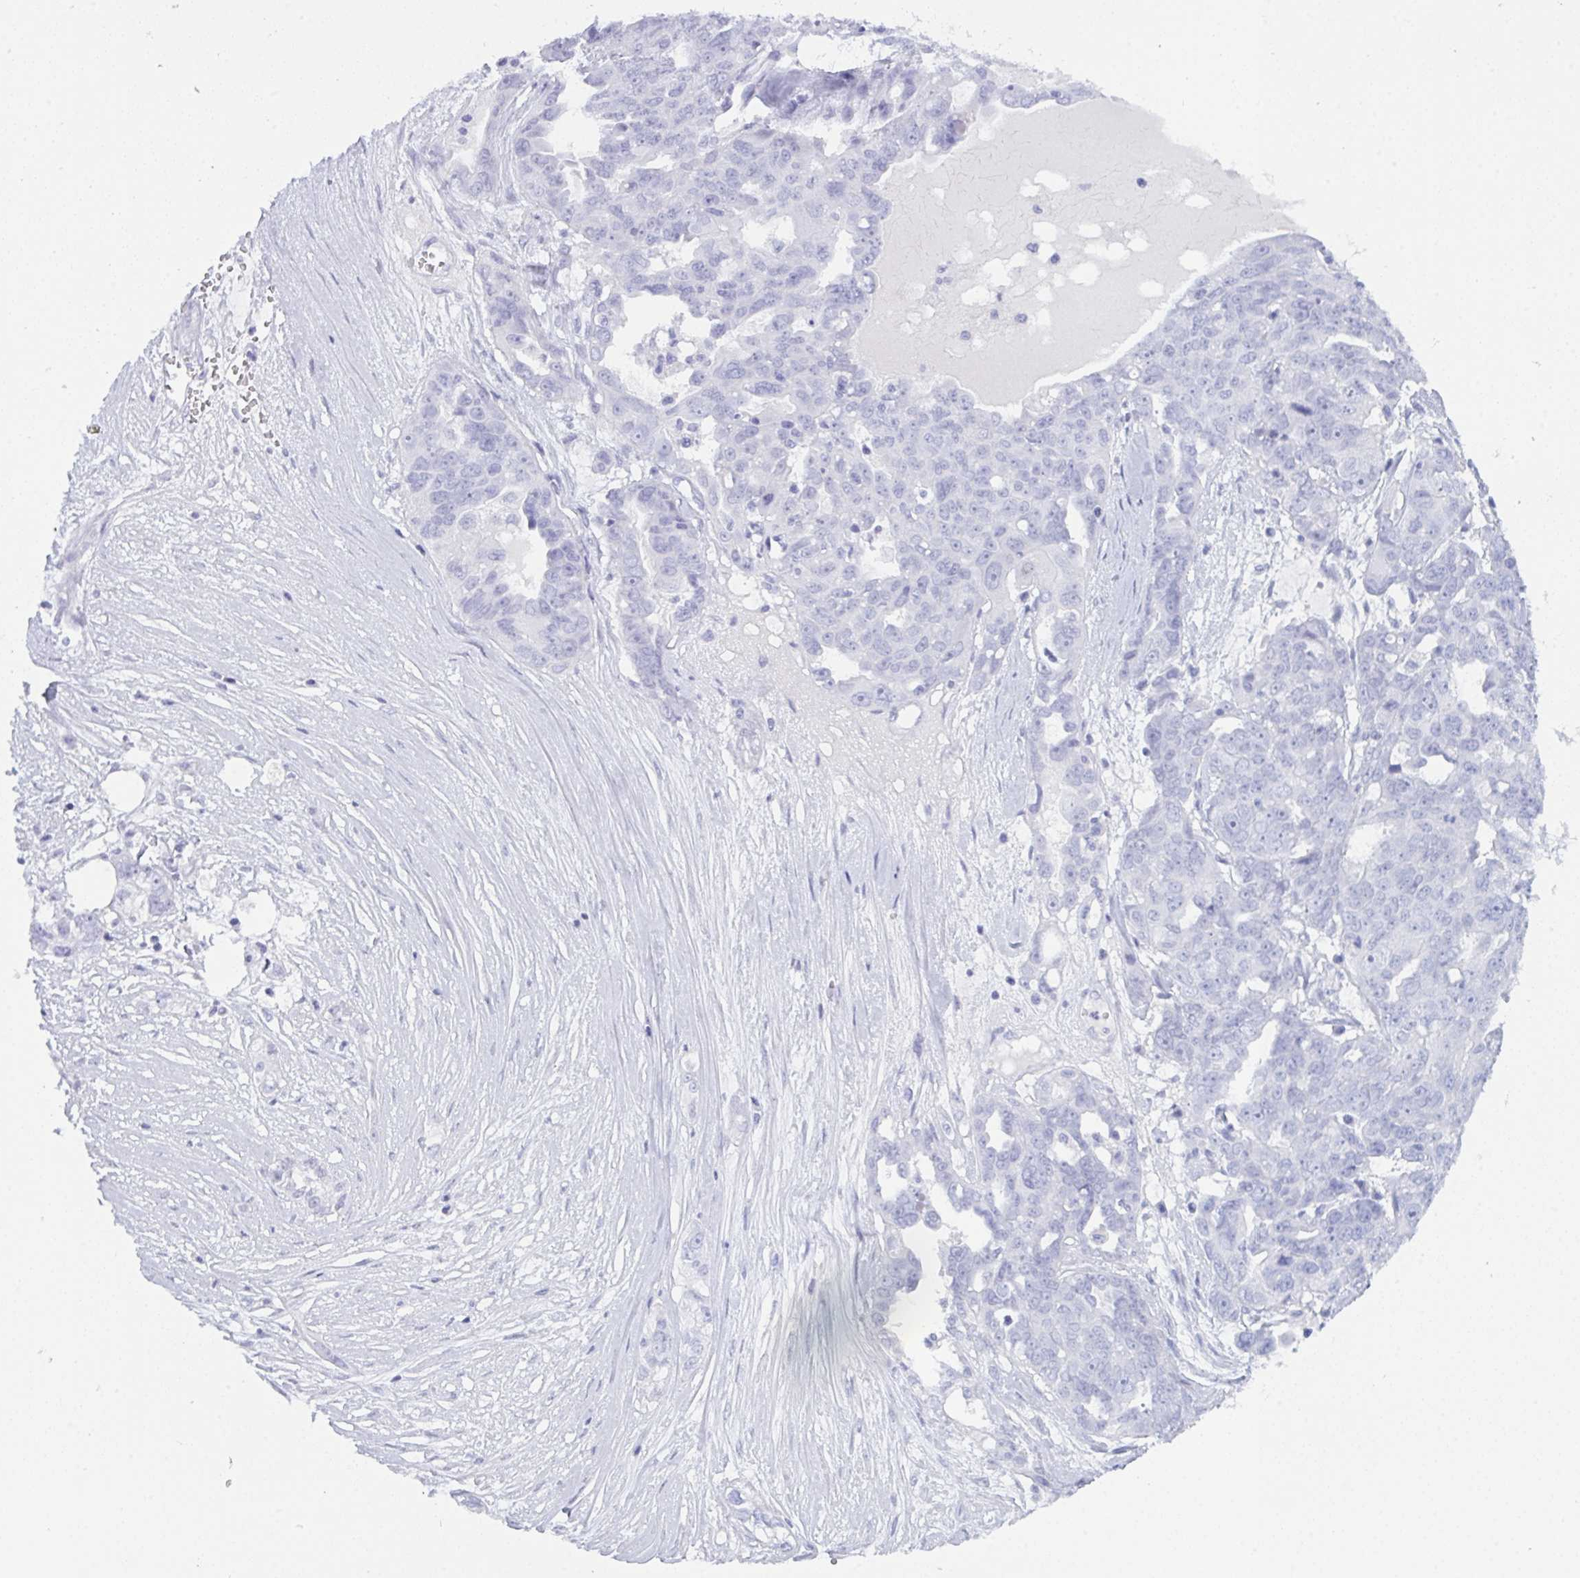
{"staining": {"intensity": "negative", "quantity": "none", "location": "none"}, "tissue": "ovarian cancer", "cell_type": "Tumor cells", "image_type": "cancer", "snomed": [{"axis": "morphology", "description": "Carcinoma, endometroid"}, {"axis": "topography", "description": "Ovary"}], "caption": "Immunohistochemical staining of ovarian cancer displays no significant staining in tumor cells.", "gene": "PRDM9", "patient": {"sex": "female", "age": 70}}